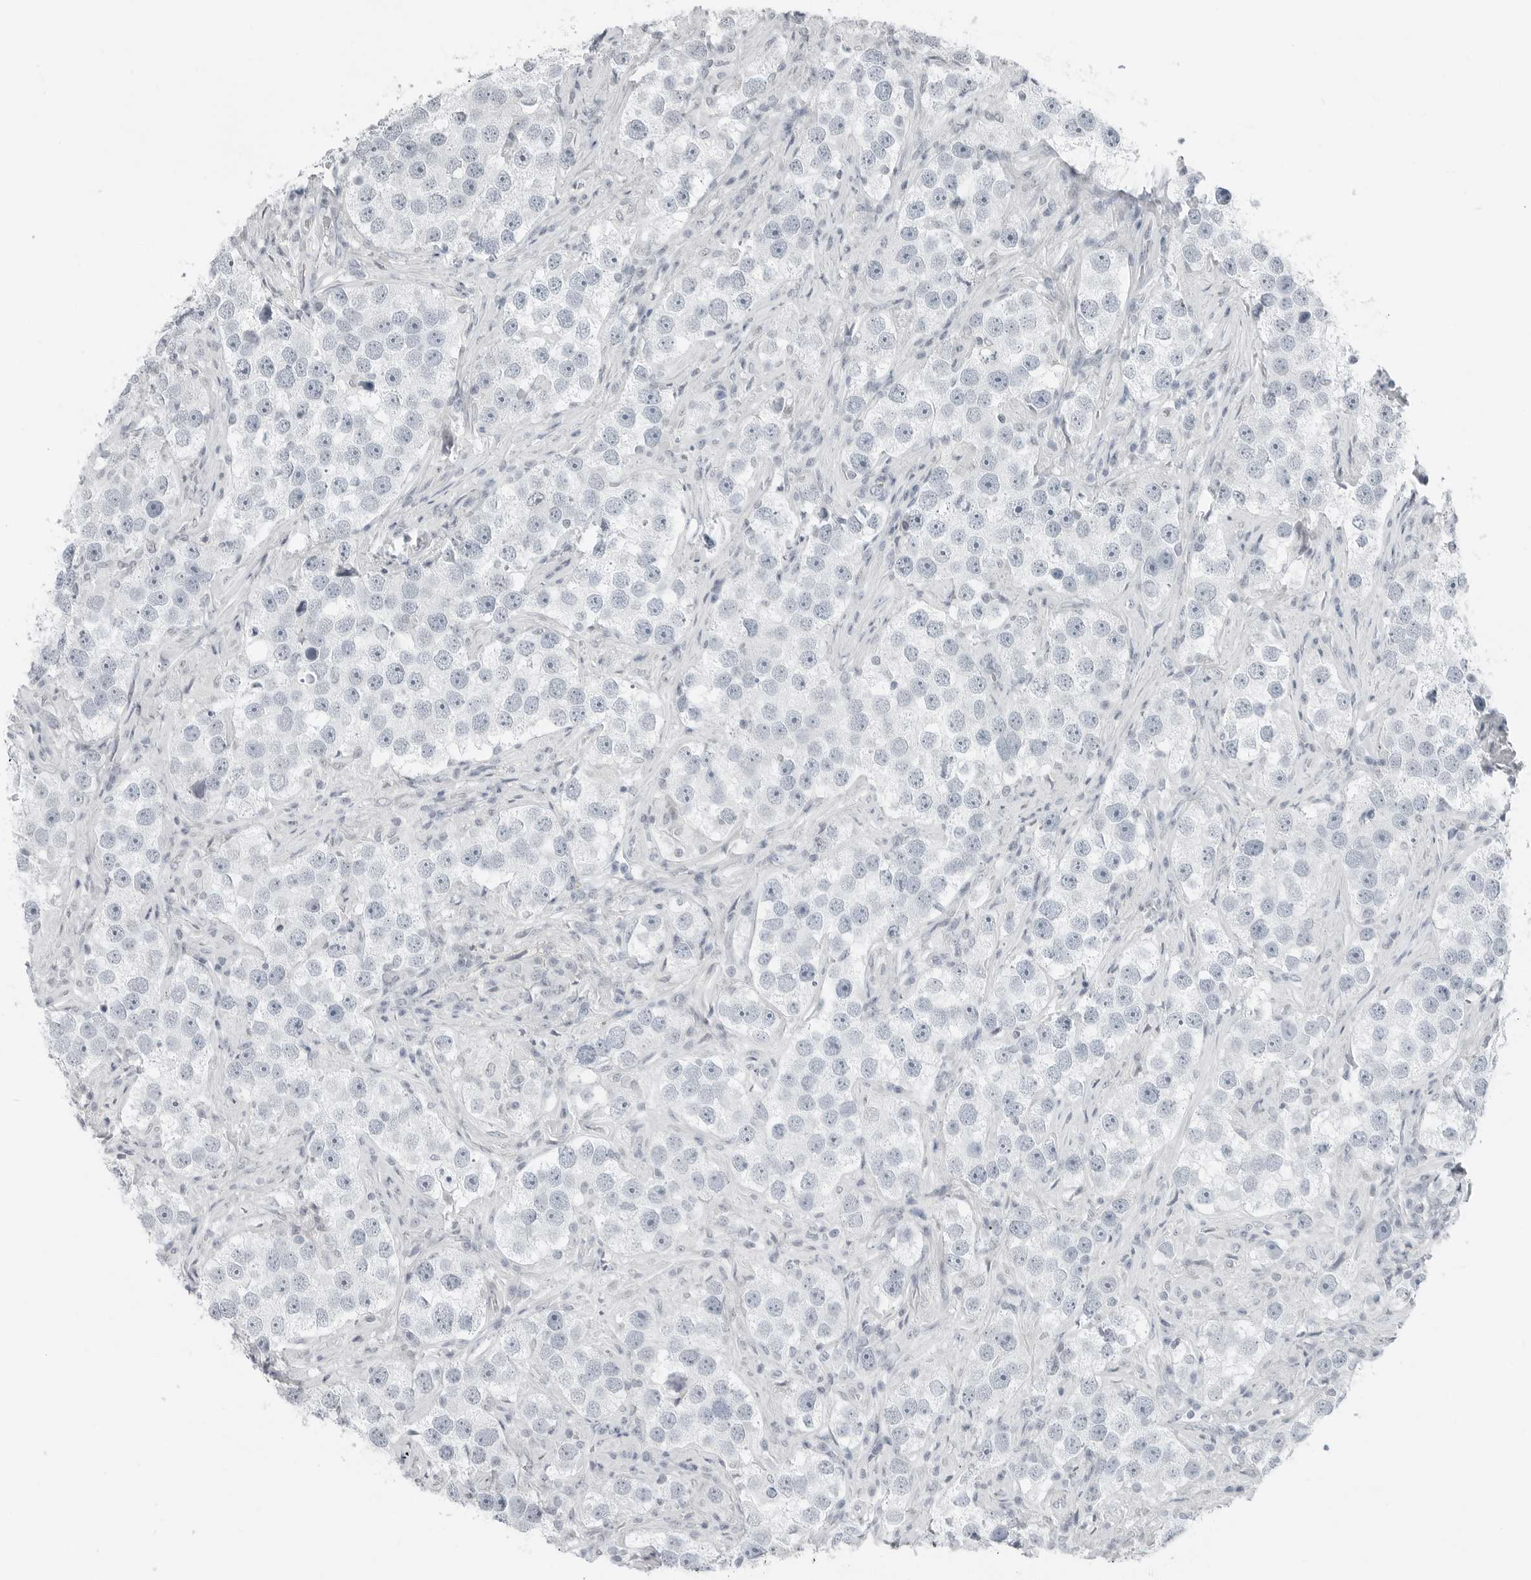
{"staining": {"intensity": "negative", "quantity": "none", "location": "none"}, "tissue": "testis cancer", "cell_type": "Tumor cells", "image_type": "cancer", "snomed": [{"axis": "morphology", "description": "Seminoma, NOS"}, {"axis": "topography", "description": "Testis"}], "caption": "High power microscopy micrograph of an IHC photomicrograph of testis cancer, revealing no significant positivity in tumor cells.", "gene": "XIRP1", "patient": {"sex": "male", "age": 49}}